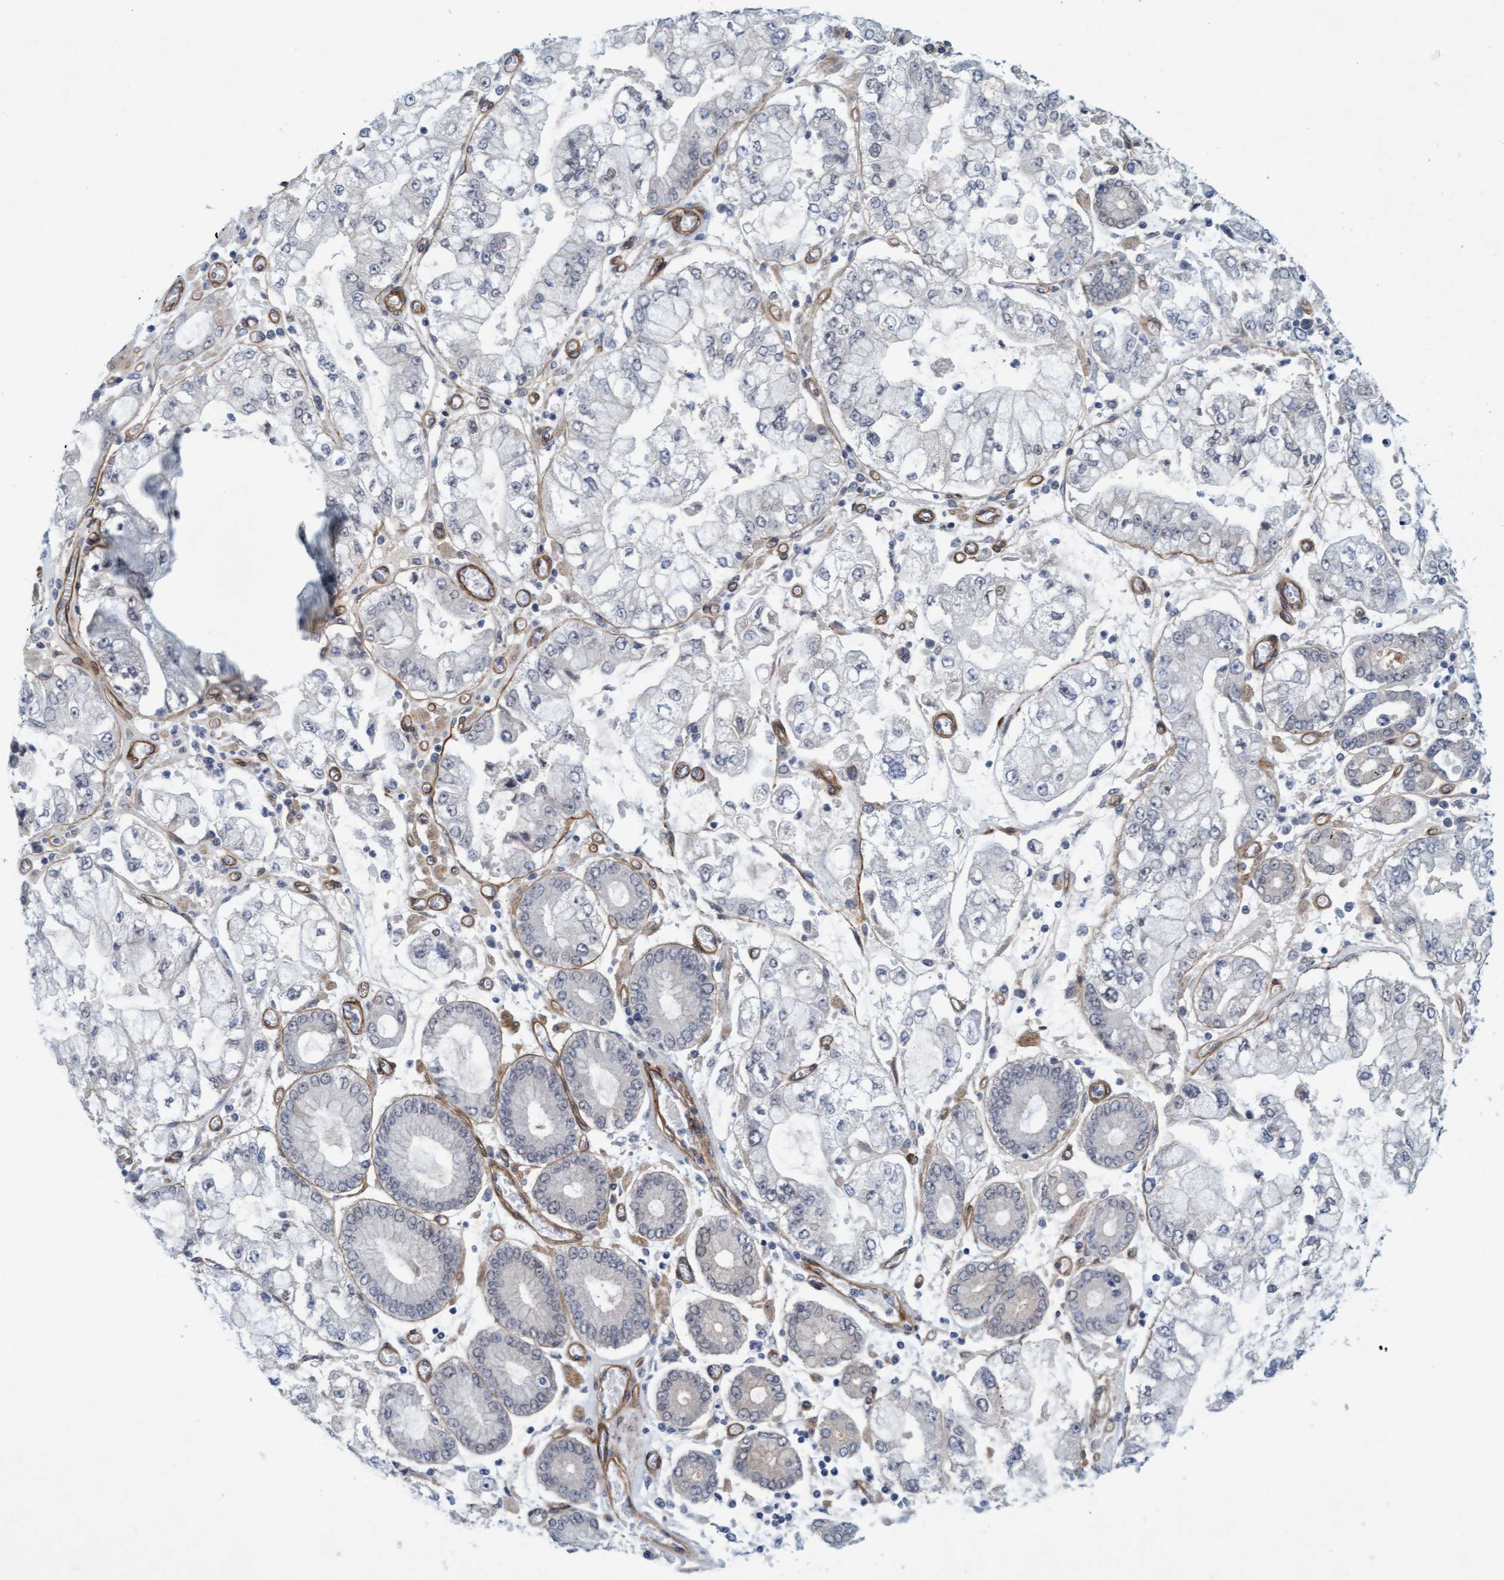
{"staining": {"intensity": "negative", "quantity": "none", "location": "none"}, "tissue": "stomach cancer", "cell_type": "Tumor cells", "image_type": "cancer", "snomed": [{"axis": "morphology", "description": "Adenocarcinoma, NOS"}, {"axis": "topography", "description": "Stomach"}], "caption": "The photomicrograph shows no staining of tumor cells in adenocarcinoma (stomach). Nuclei are stained in blue.", "gene": "TSTD2", "patient": {"sex": "male", "age": 76}}